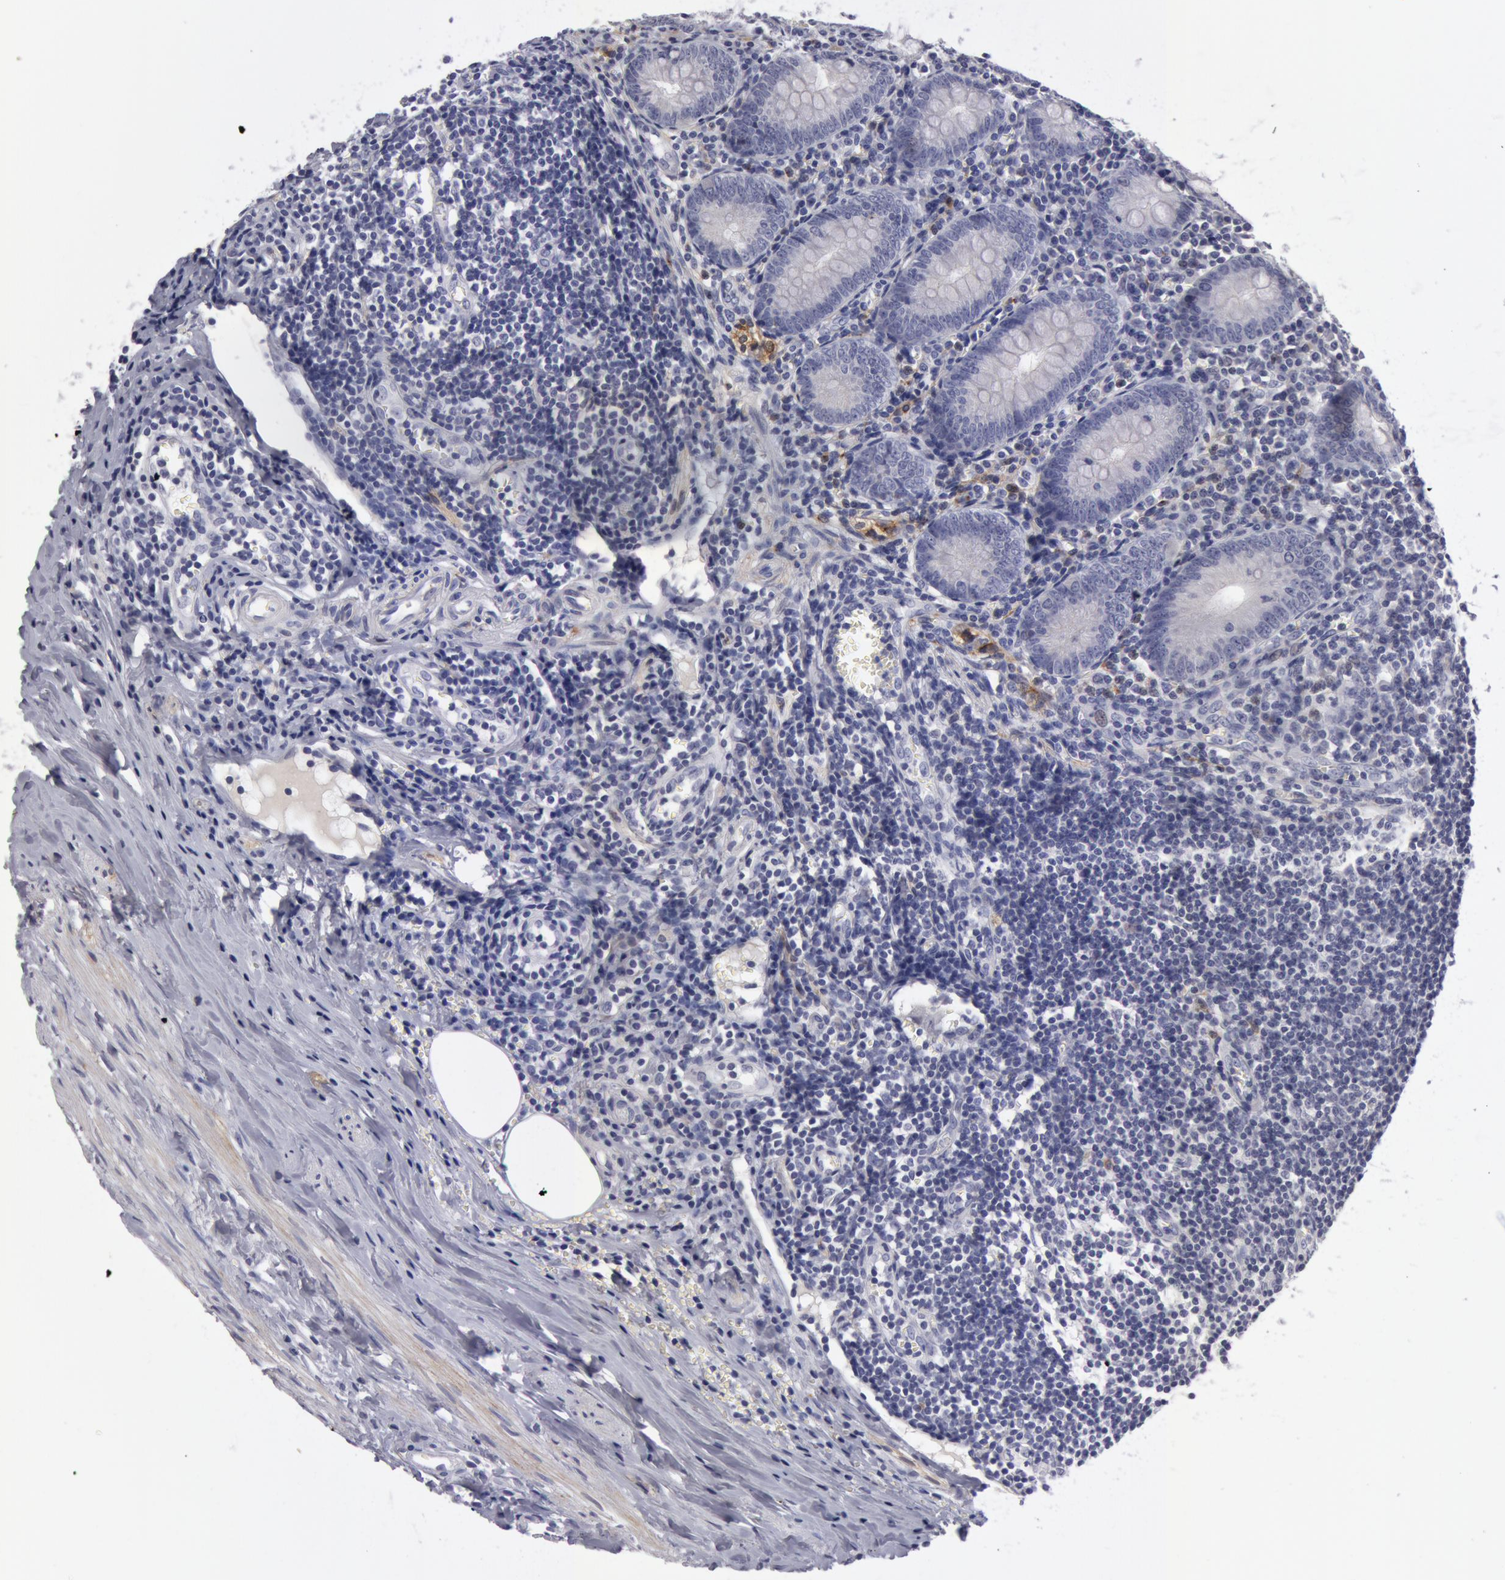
{"staining": {"intensity": "negative", "quantity": "none", "location": "none"}, "tissue": "appendix", "cell_type": "Glandular cells", "image_type": "normal", "snomed": [{"axis": "morphology", "description": "Normal tissue, NOS"}, {"axis": "topography", "description": "Appendix"}], "caption": "Immunohistochemistry (IHC) micrograph of normal appendix stained for a protein (brown), which displays no positivity in glandular cells.", "gene": "NLGN4X", "patient": {"sex": "female", "age": 19}}